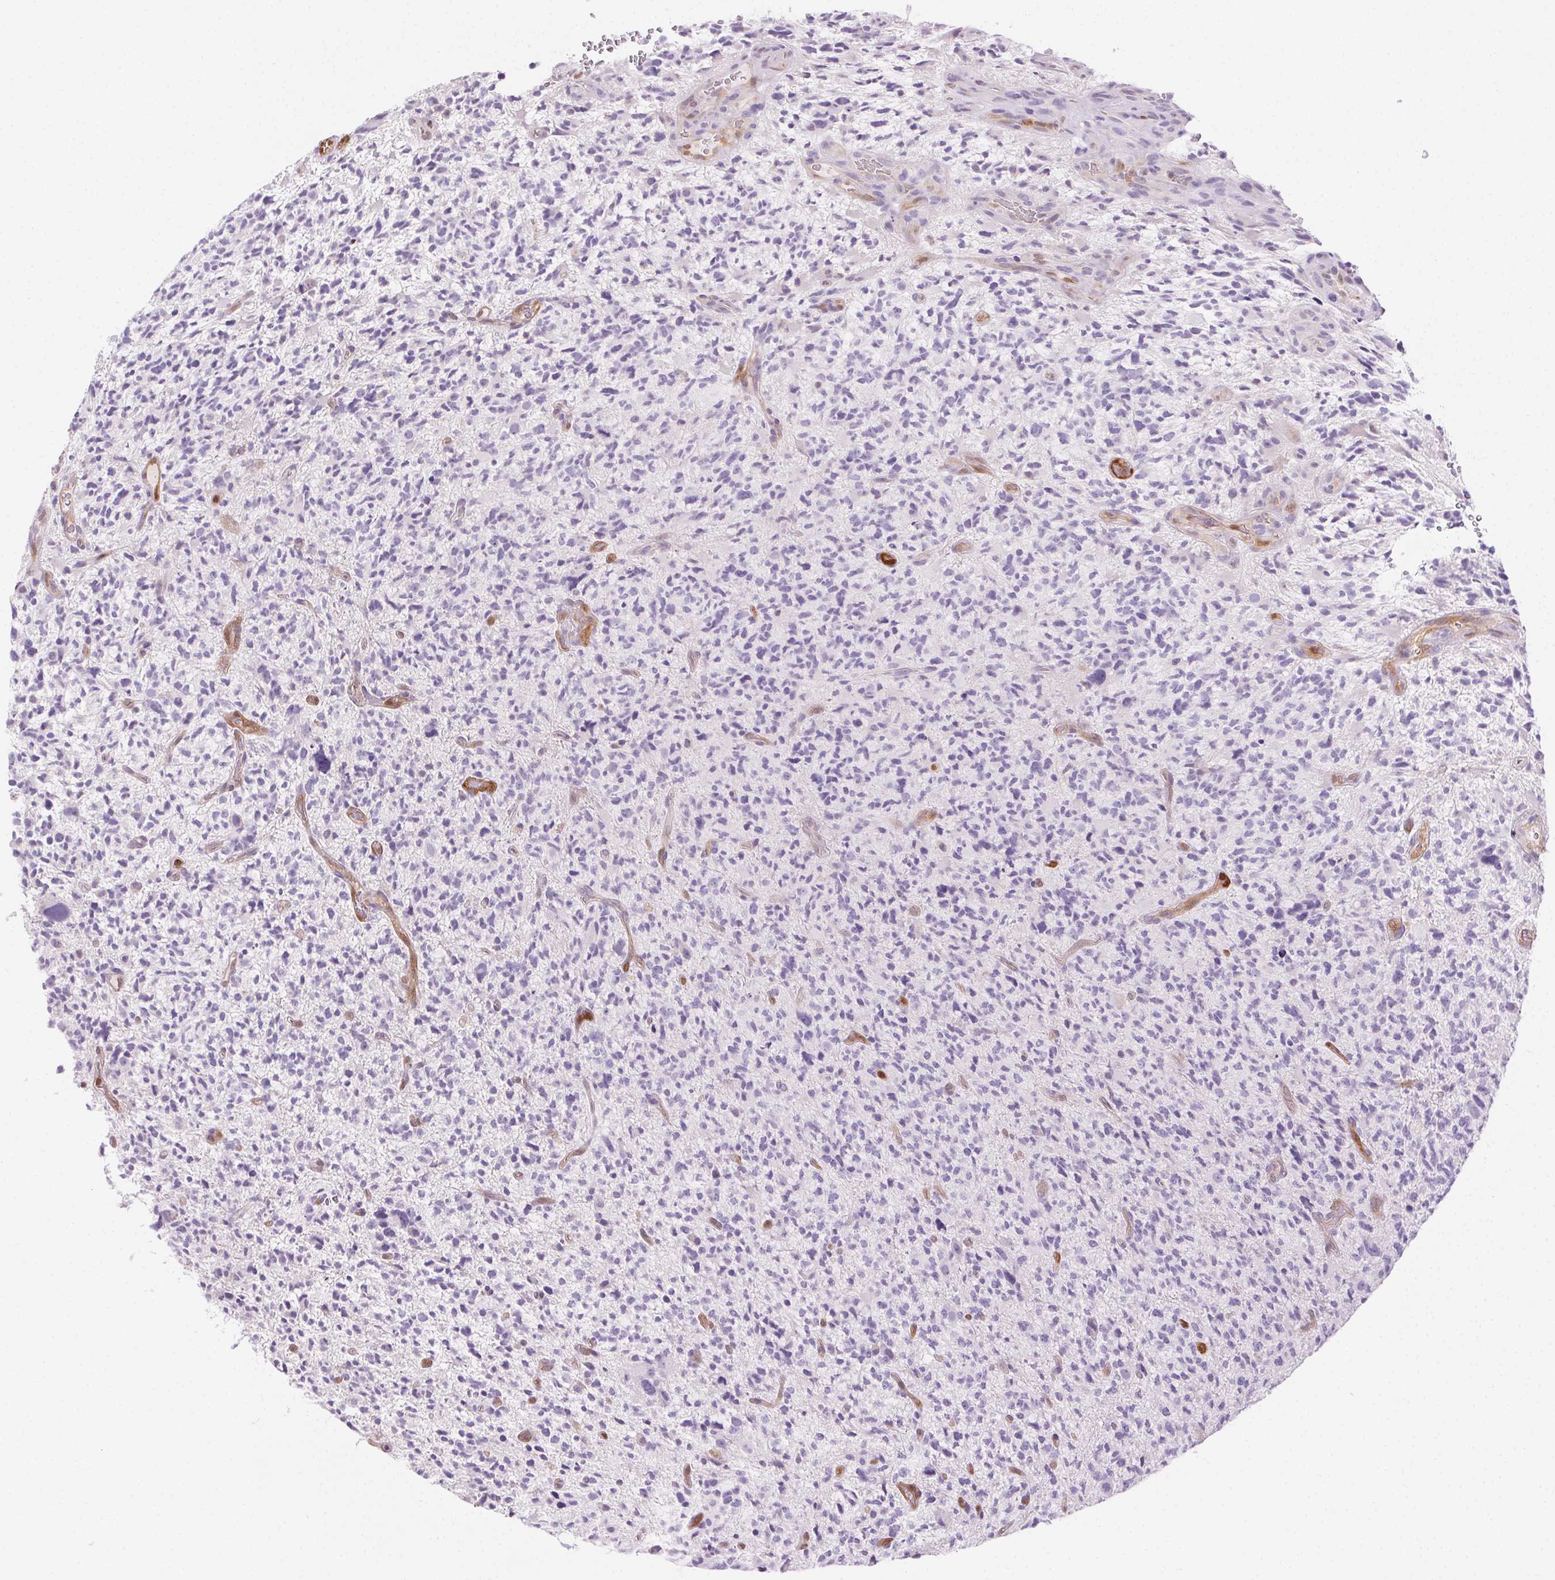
{"staining": {"intensity": "negative", "quantity": "none", "location": "none"}, "tissue": "glioma", "cell_type": "Tumor cells", "image_type": "cancer", "snomed": [{"axis": "morphology", "description": "Glioma, malignant, High grade"}, {"axis": "topography", "description": "Brain"}], "caption": "Protein analysis of malignant glioma (high-grade) shows no significant staining in tumor cells.", "gene": "TMEM45A", "patient": {"sex": "female", "age": 71}}